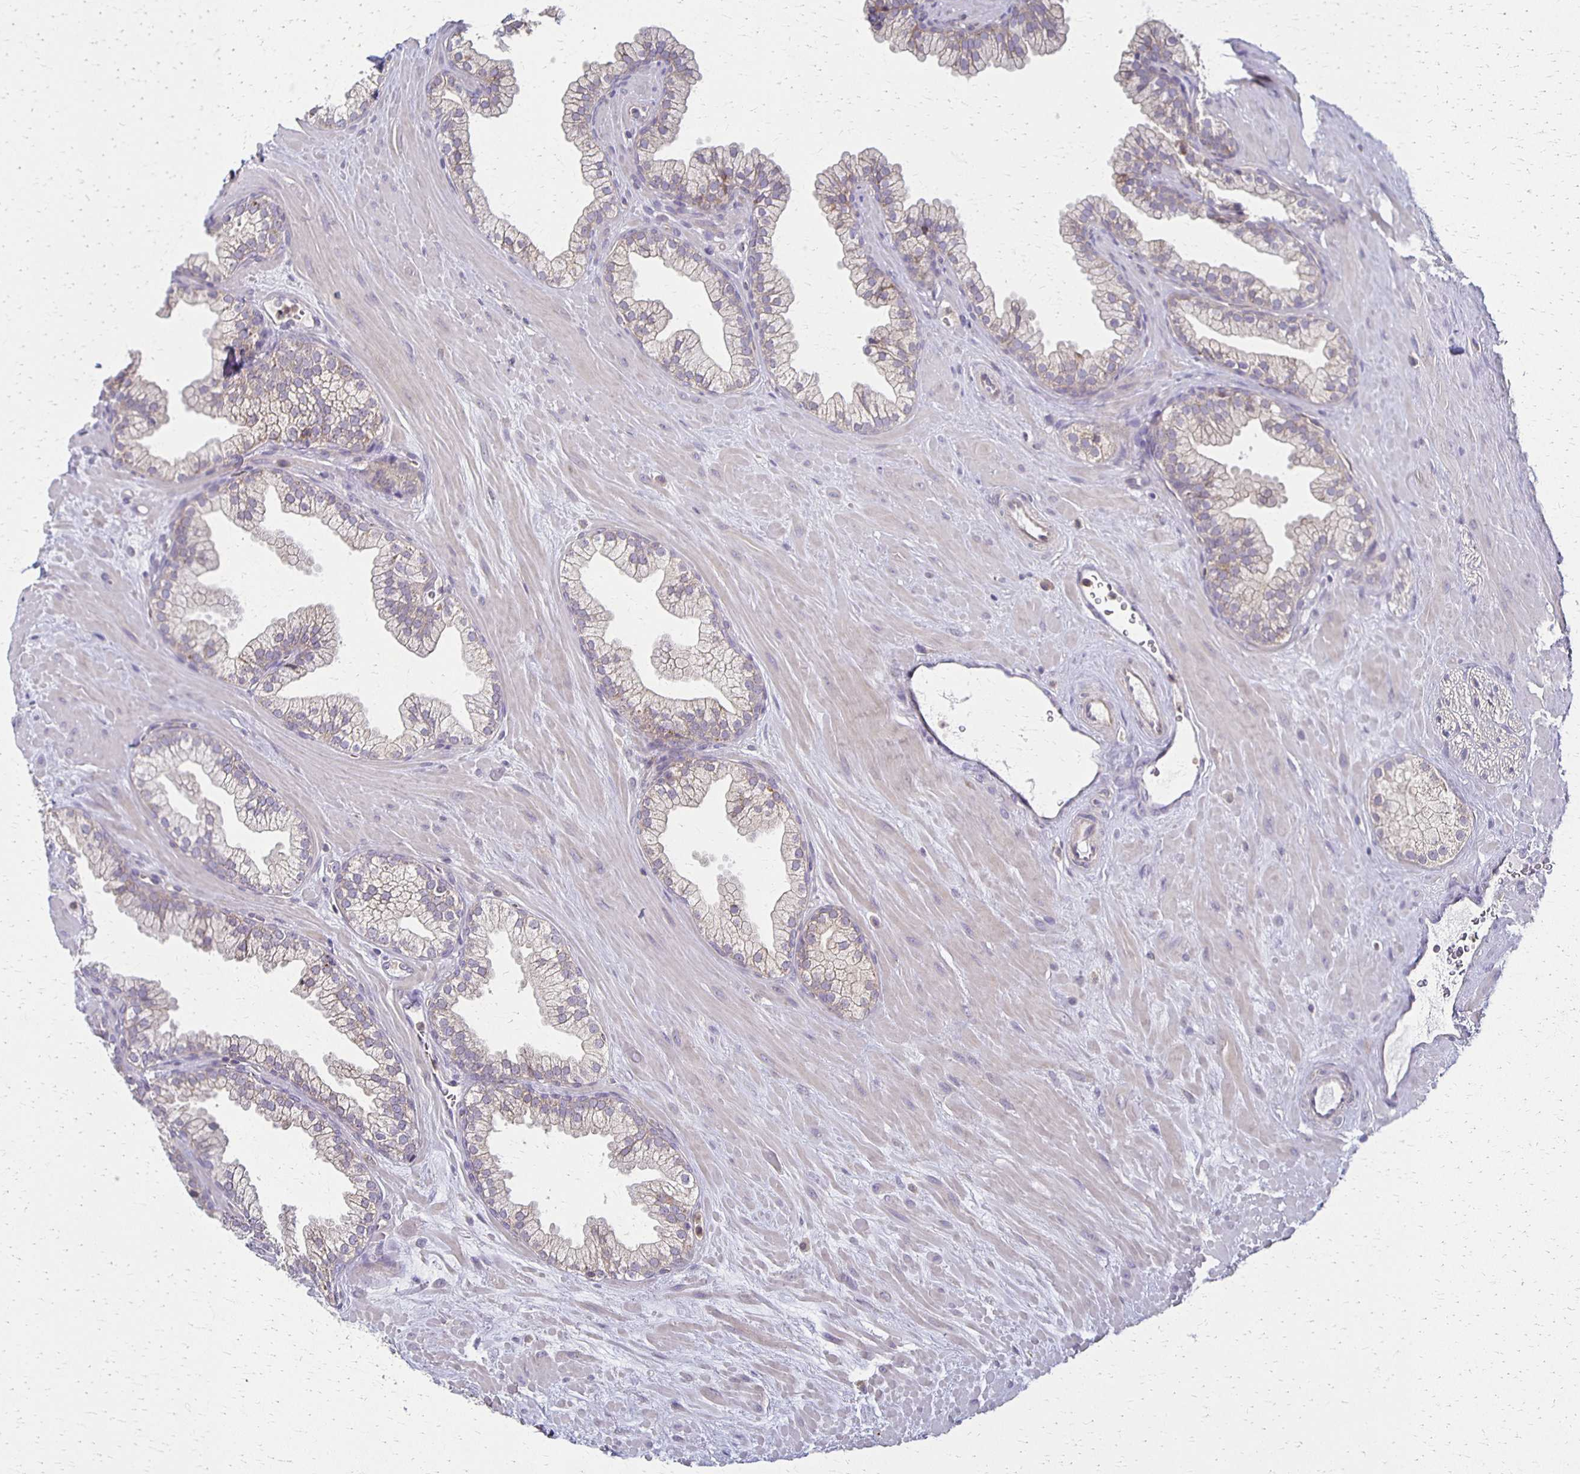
{"staining": {"intensity": "weak", "quantity": "<25%", "location": "cytoplasmic/membranous"}, "tissue": "prostate", "cell_type": "Glandular cells", "image_type": "normal", "snomed": [{"axis": "morphology", "description": "Normal tissue, NOS"}, {"axis": "topography", "description": "Prostate"}, {"axis": "topography", "description": "Peripheral nerve tissue"}], "caption": "This is an IHC micrograph of benign prostate. There is no staining in glandular cells.", "gene": "GPX4", "patient": {"sex": "male", "age": 61}}